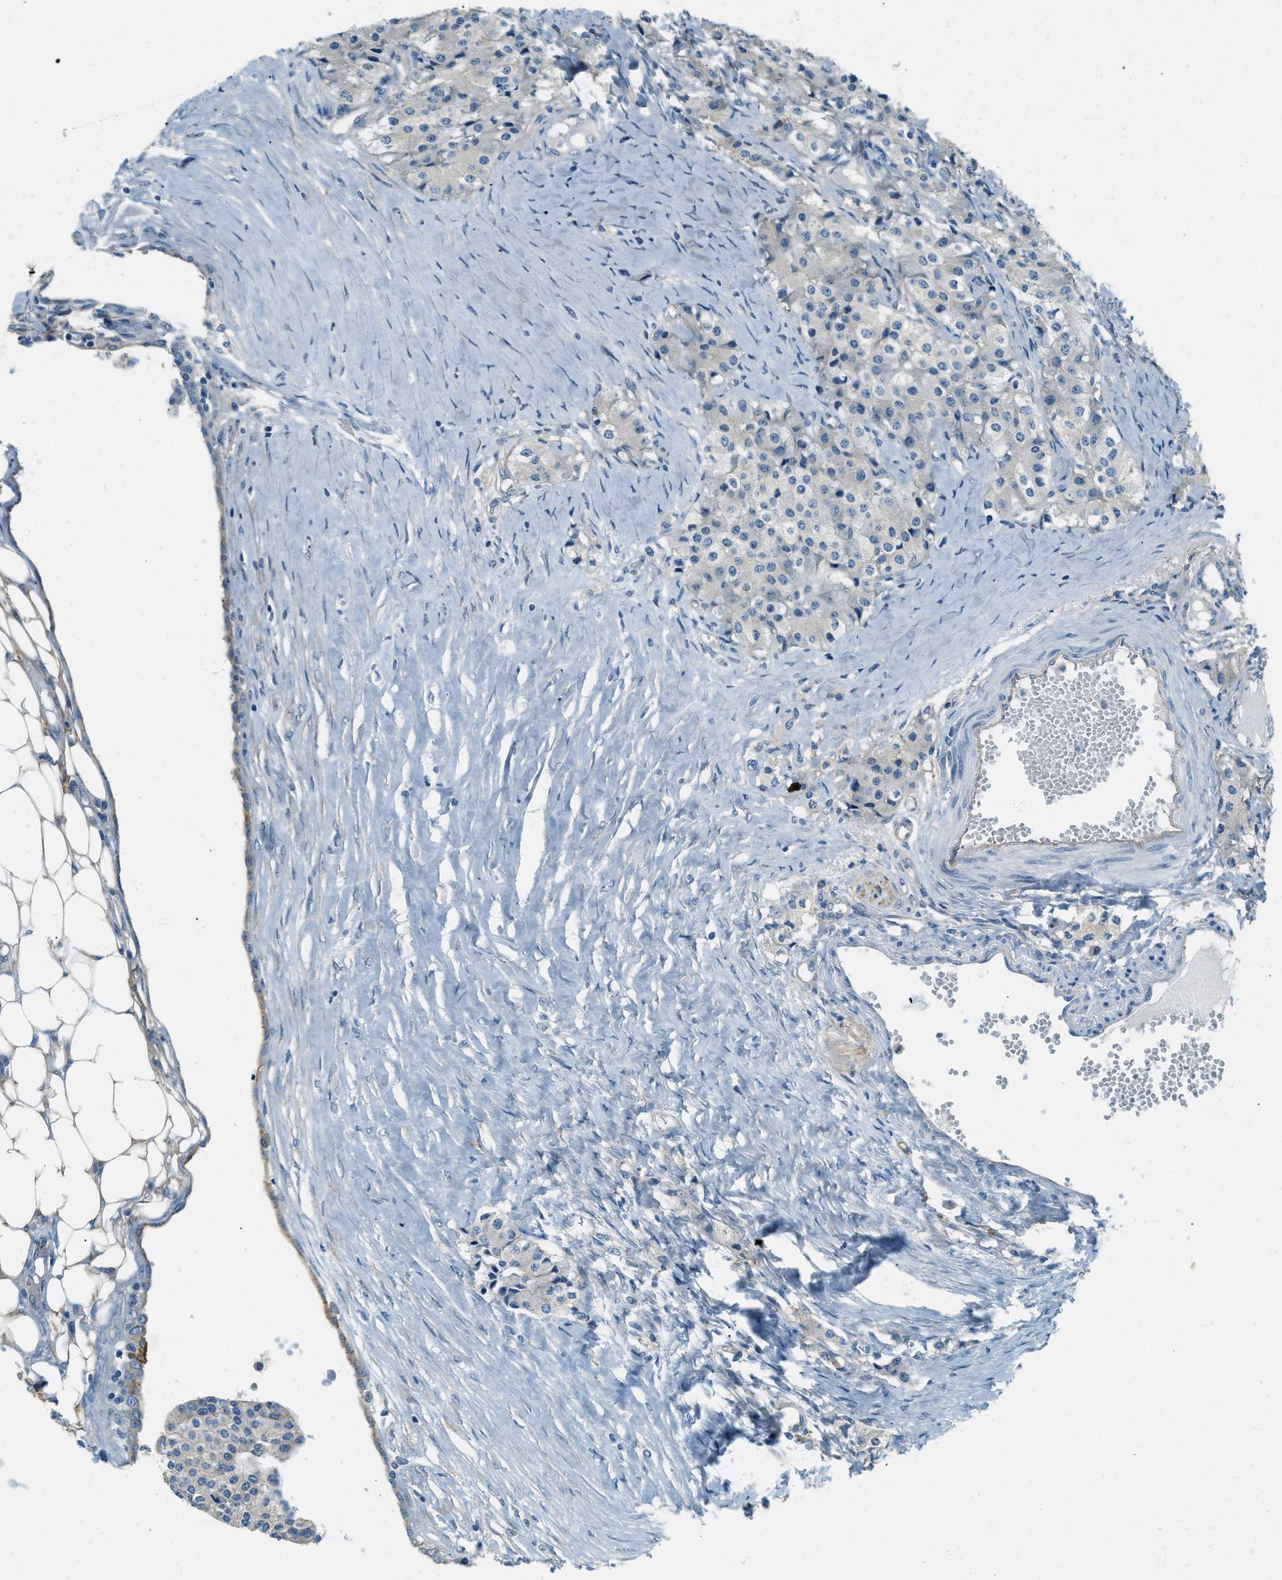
{"staining": {"intensity": "negative", "quantity": "none", "location": "none"}, "tissue": "carcinoid", "cell_type": "Tumor cells", "image_type": "cancer", "snomed": [{"axis": "morphology", "description": "Carcinoid, malignant, NOS"}, {"axis": "topography", "description": "Colon"}], "caption": "DAB (3,3'-diaminobenzidine) immunohistochemical staining of human malignant carcinoid displays no significant staining in tumor cells.", "gene": "ZNF367", "patient": {"sex": "female", "age": 52}}